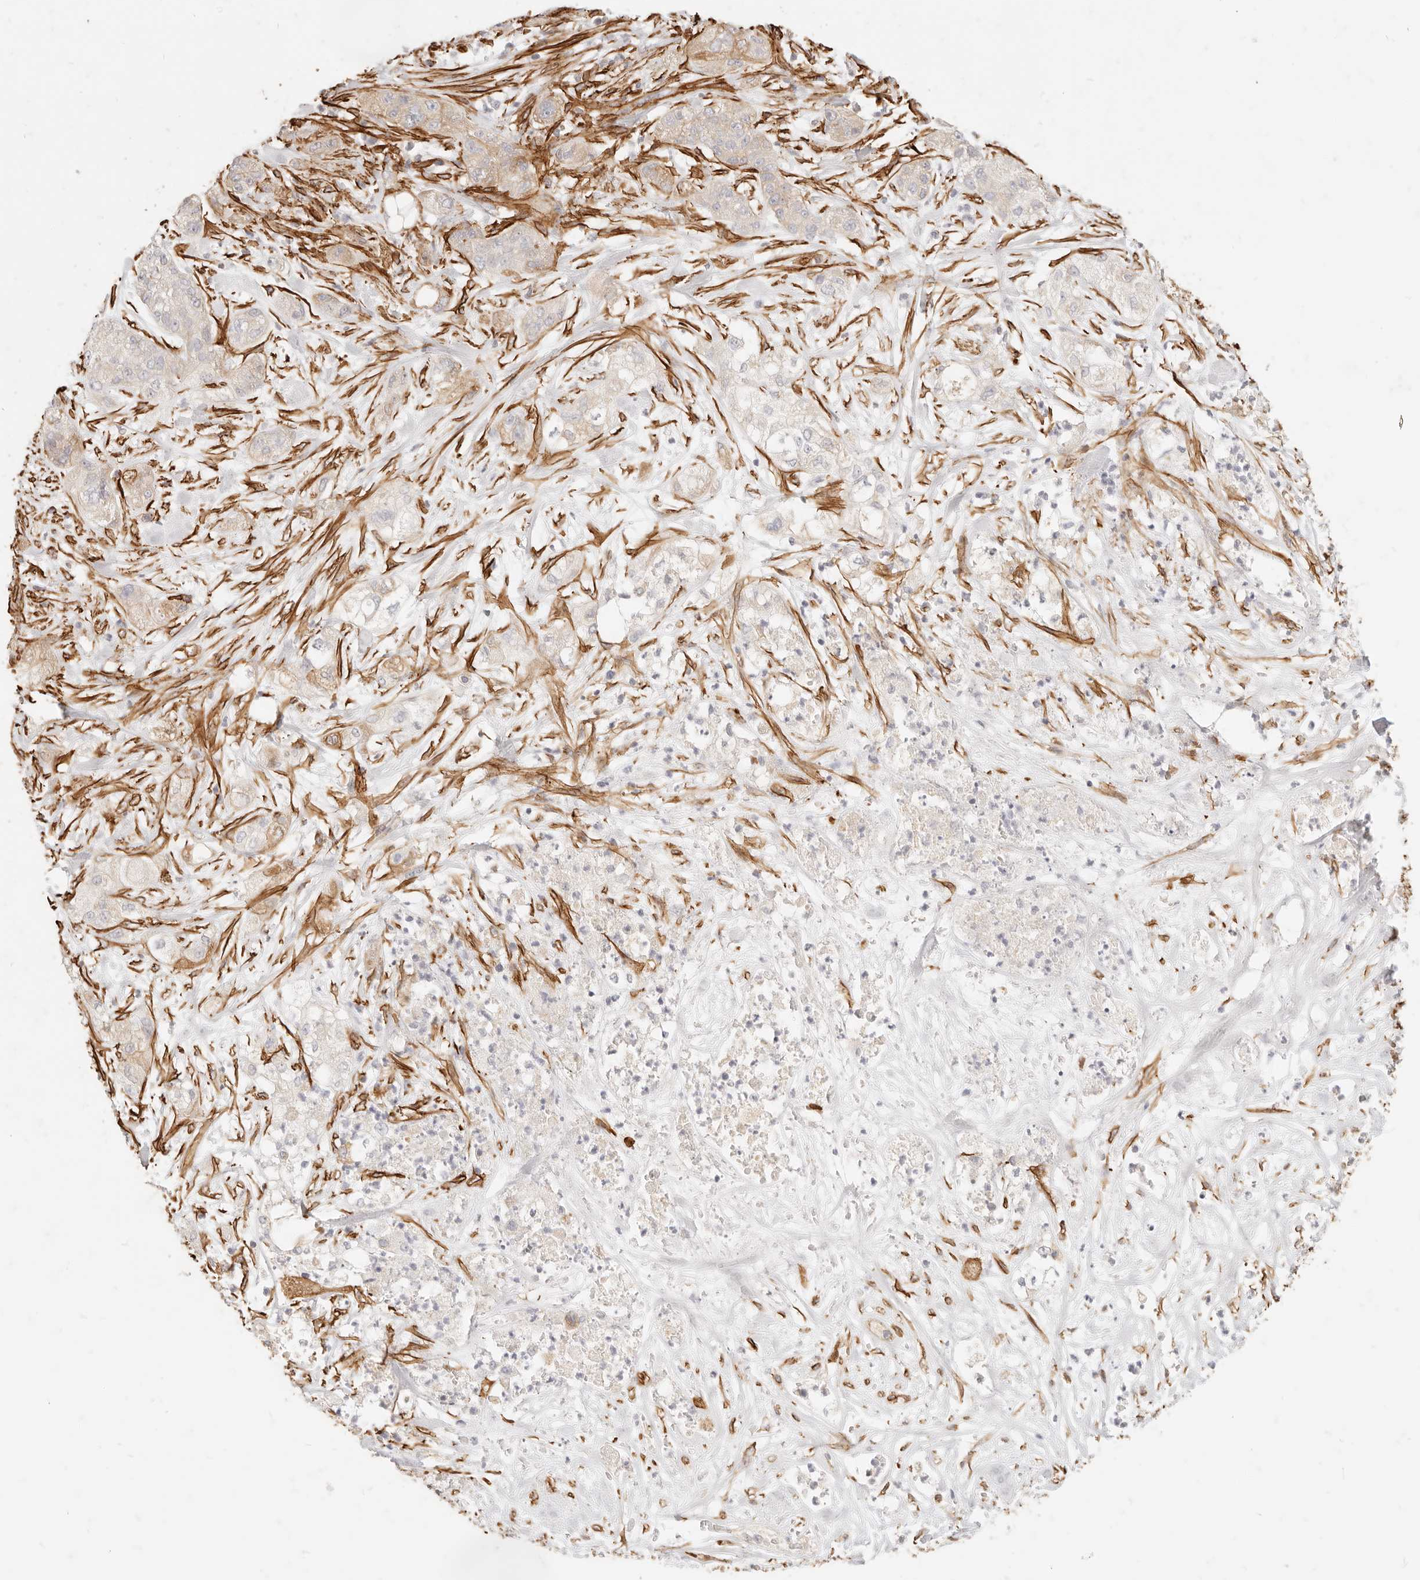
{"staining": {"intensity": "weak", "quantity": "<25%", "location": "cytoplasmic/membranous"}, "tissue": "pancreatic cancer", "cell_type": "Tumor cells", "image_type": "cancer", "snomed": [{"axis": "morphology", "description": "Adenocarcinoma, NOS"}, {"axis": "topography", "description": "Pancreas"}], "caption": "High magnification brightfield microscopy of pancreatic cancer stained with DAB (brown) and counterstained with hematoxylin (blue): tumor cells show no significant staining. (DAB (3,3'-diaminobenzidine) immunohistochemistry (IHC) with hematoxylin counter stain).", "gene": "TMTC2", "patient": {"sex": "female", "age": 78}}